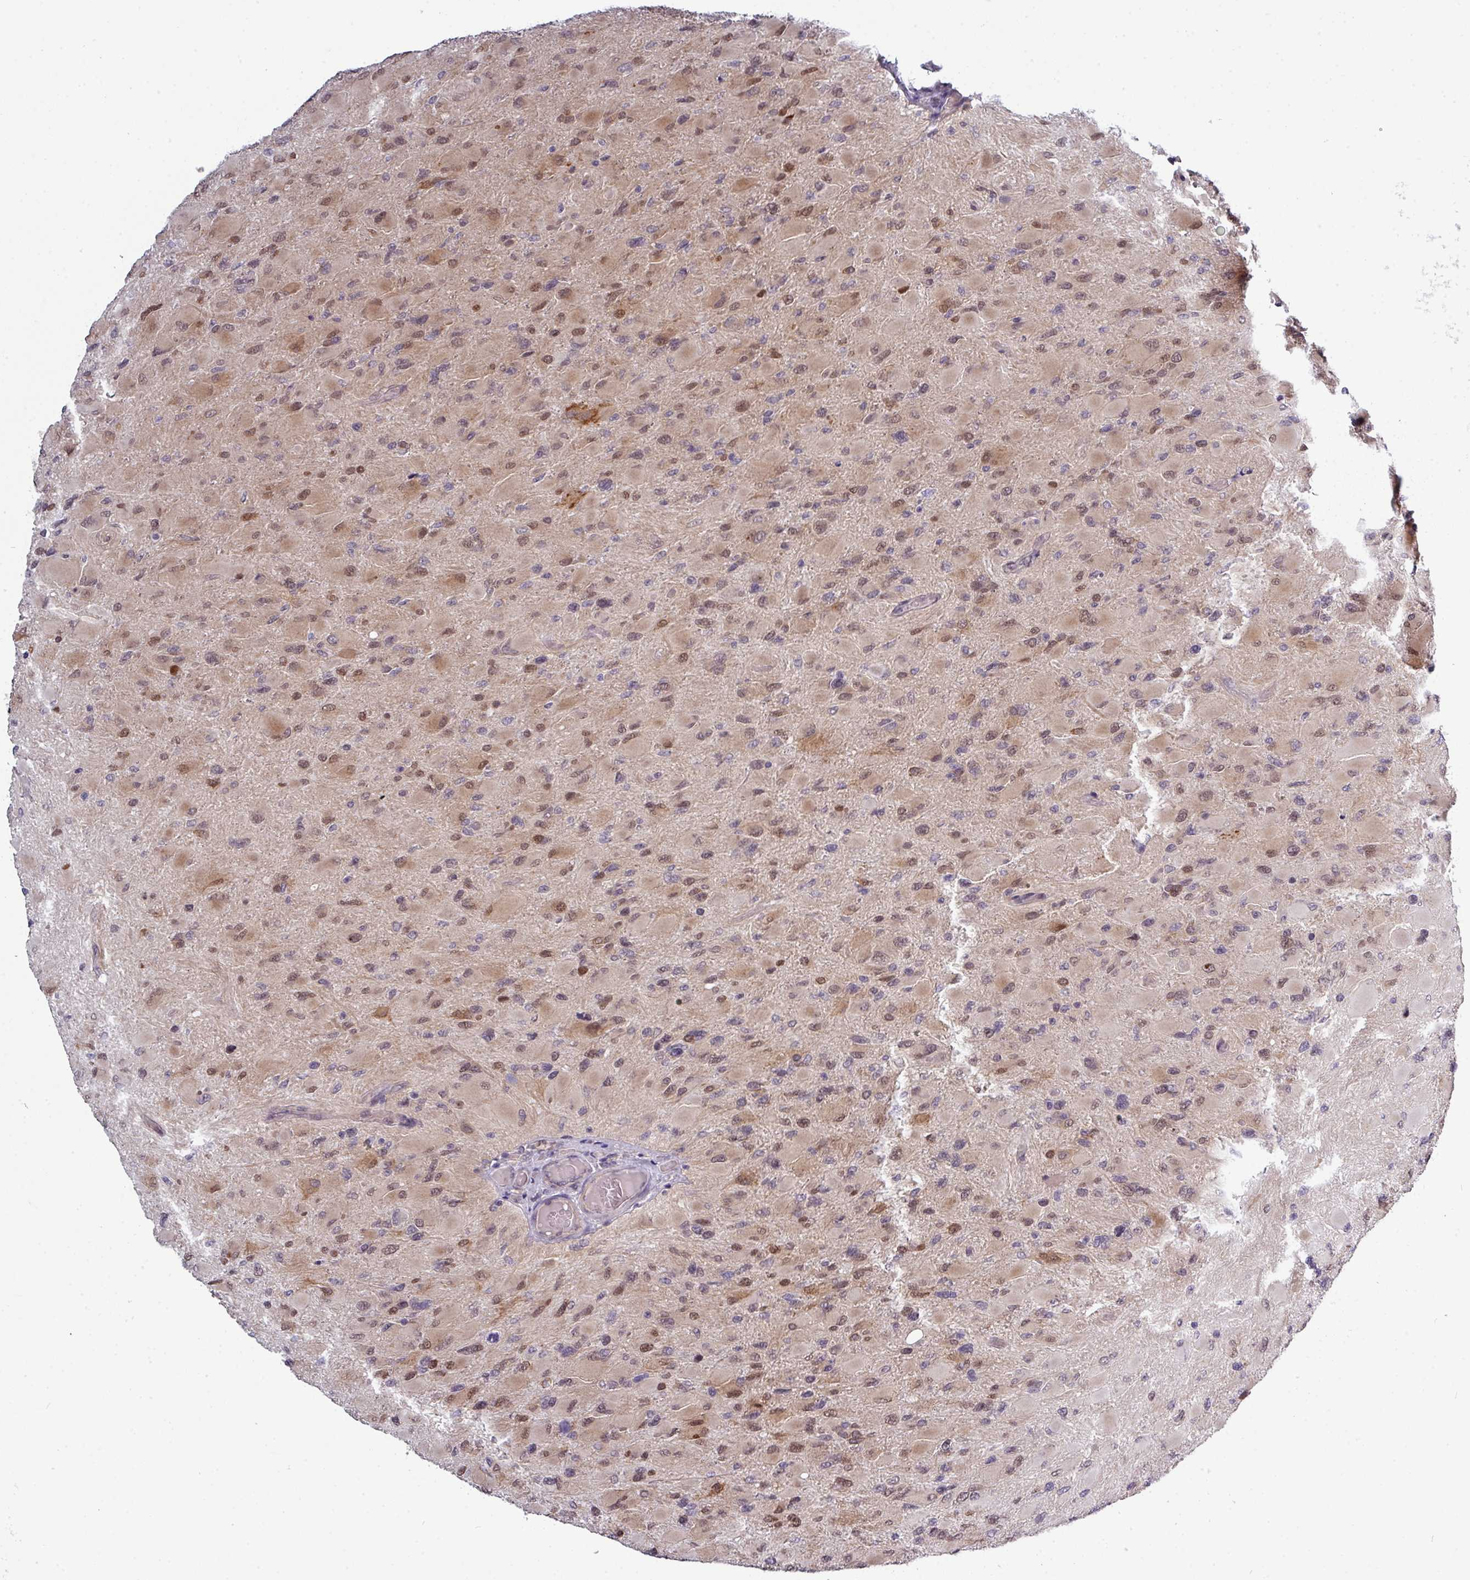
{"staining": {"intensity": "moderate", "quantity": ">75%", "location": "cytoplasmic/membranous,nuclear"}, "tissue": "glioma", "cell_type": "Tumor cells", "image_type": "cancer", "snomed": [{"axis": "morphology", "description": "Glioma, malignant, High grade"}, {"axis": "topography", "description": "Cerebral cortex"}], "caption": "Immunohistochemical staining of malignant glioma (high-grade) displays medium levels of moderate cytoplasmic/membranous and nuclear staining in about >75% of tumor cells.", "gene": "PRAMEF12", "patient": {"sex": "female", "age": 36}}